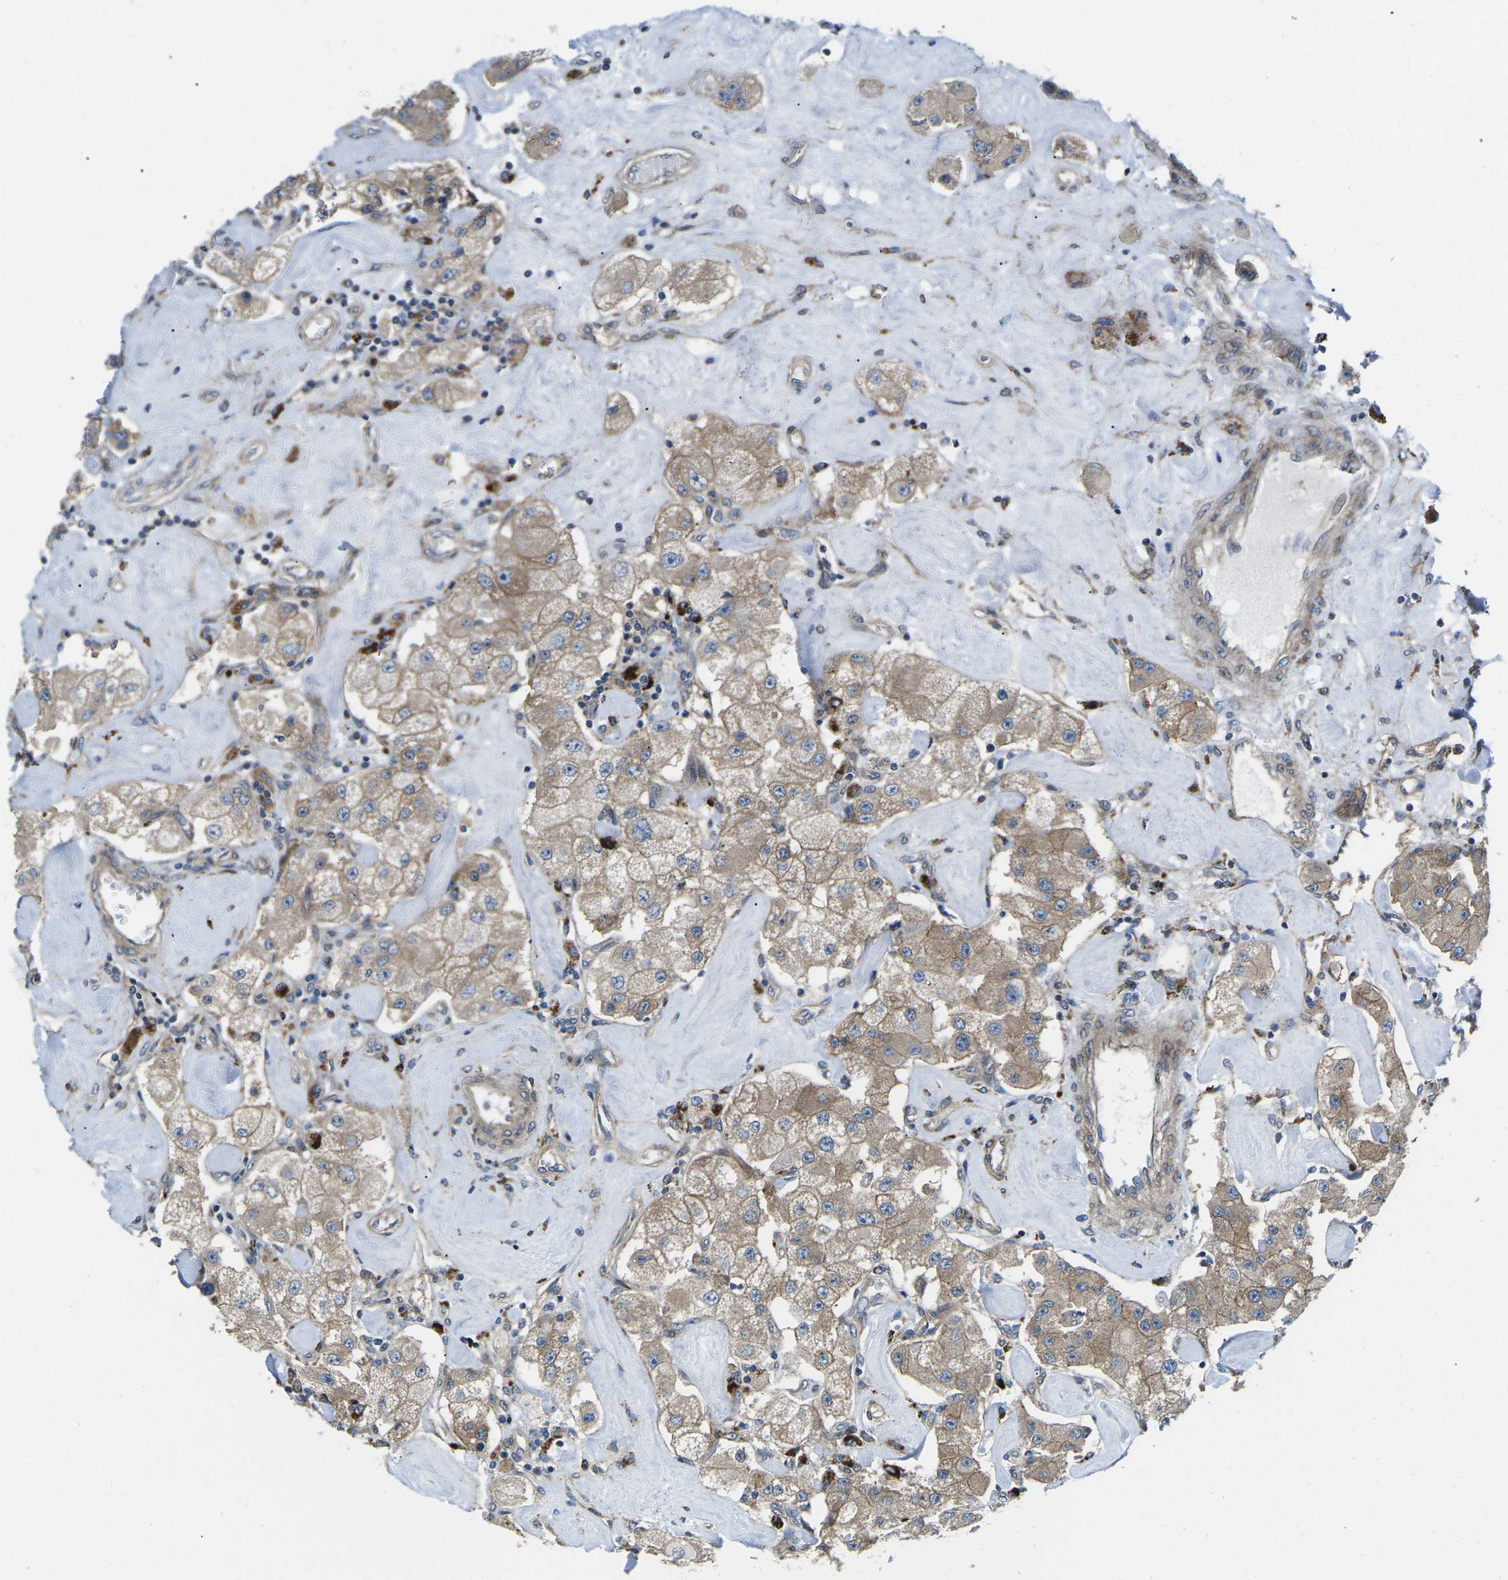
{"staining": {"intensity": "moderate", "quantity": ">75%", "location": "cytoplasmic/membranous"}, "tissue": "carcinoid", "cell_type": "Tumor cells", "image_type": "cancer", "snomed": [{"axis": "morphology", "description": "Carcinoid, malignant, NOS"}, {"axis": "topography", "description": "Pancreas"}], "caption": "Tumor cells demonstrate moderate cytoplasmic/membranous positivity in approximately >75% of cells in carcinoid (malignant).", "gene": "DLG1", "patient": {"sex": "male", "age": 41}}